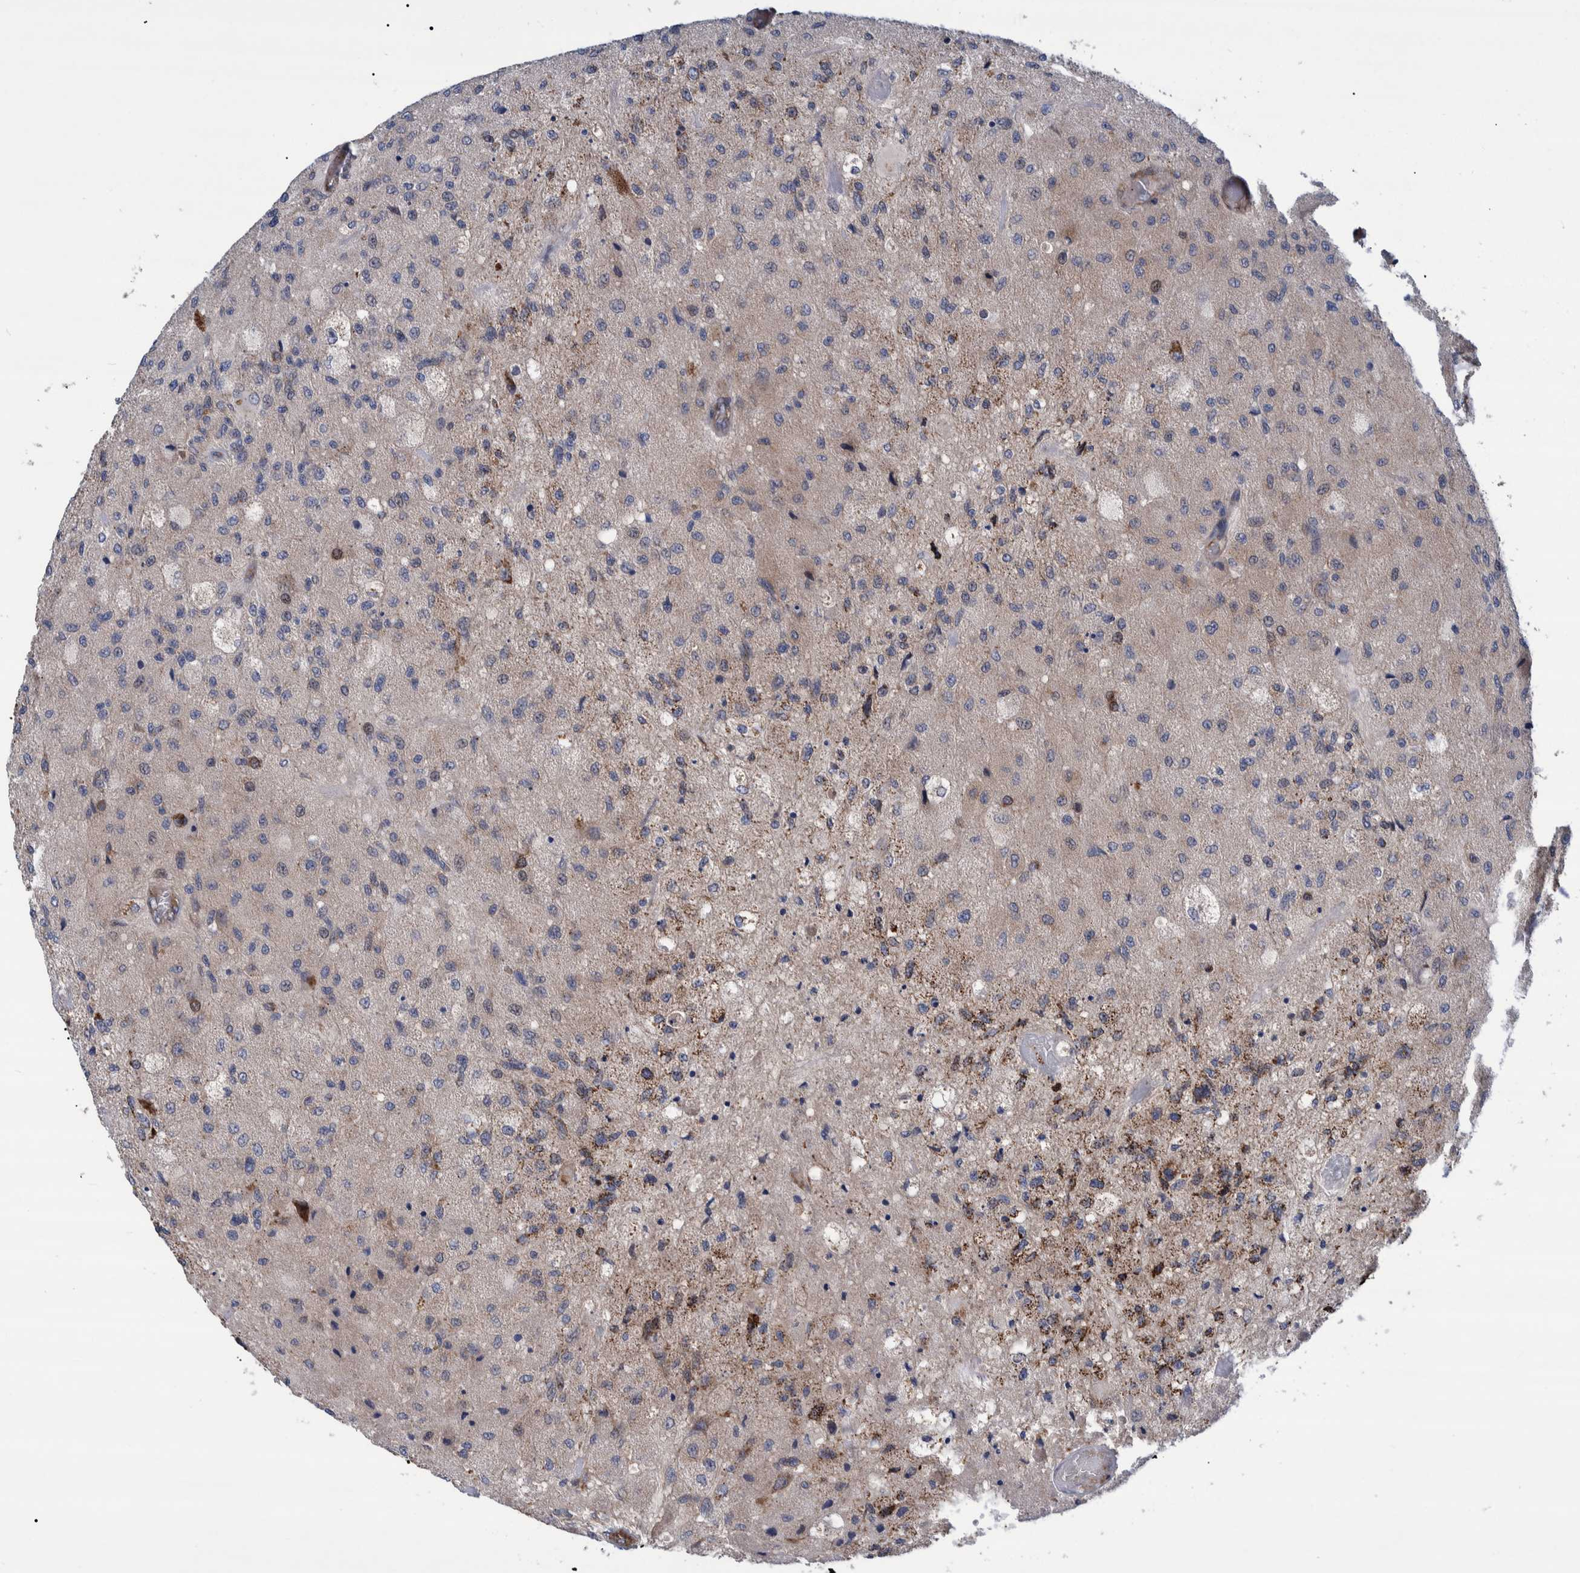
{"staining": {"intensity": "weak", "quantity": ">75%", "location": "cytoplasmic/membranous"}, "tissue": "glioma", "cell_type": "Tumor cells", "image_type": "cancer", "snomed": [{"axis": "morphology", "description": "Normal tissue, NOS"}, {"axis": "morphology", "description": "Glioma, malignant, High grade"}, {"axis": "topography", "description": "Cerebral cortex"}], "caption": "There is low levels of weak cytoplasmic/membranous expression in tumor cells of glioma, as demonstrated by immunohistochemical staining (brown color).", "gene": "GRPEL2", "patient": {"sex": "male", "age": 77}}